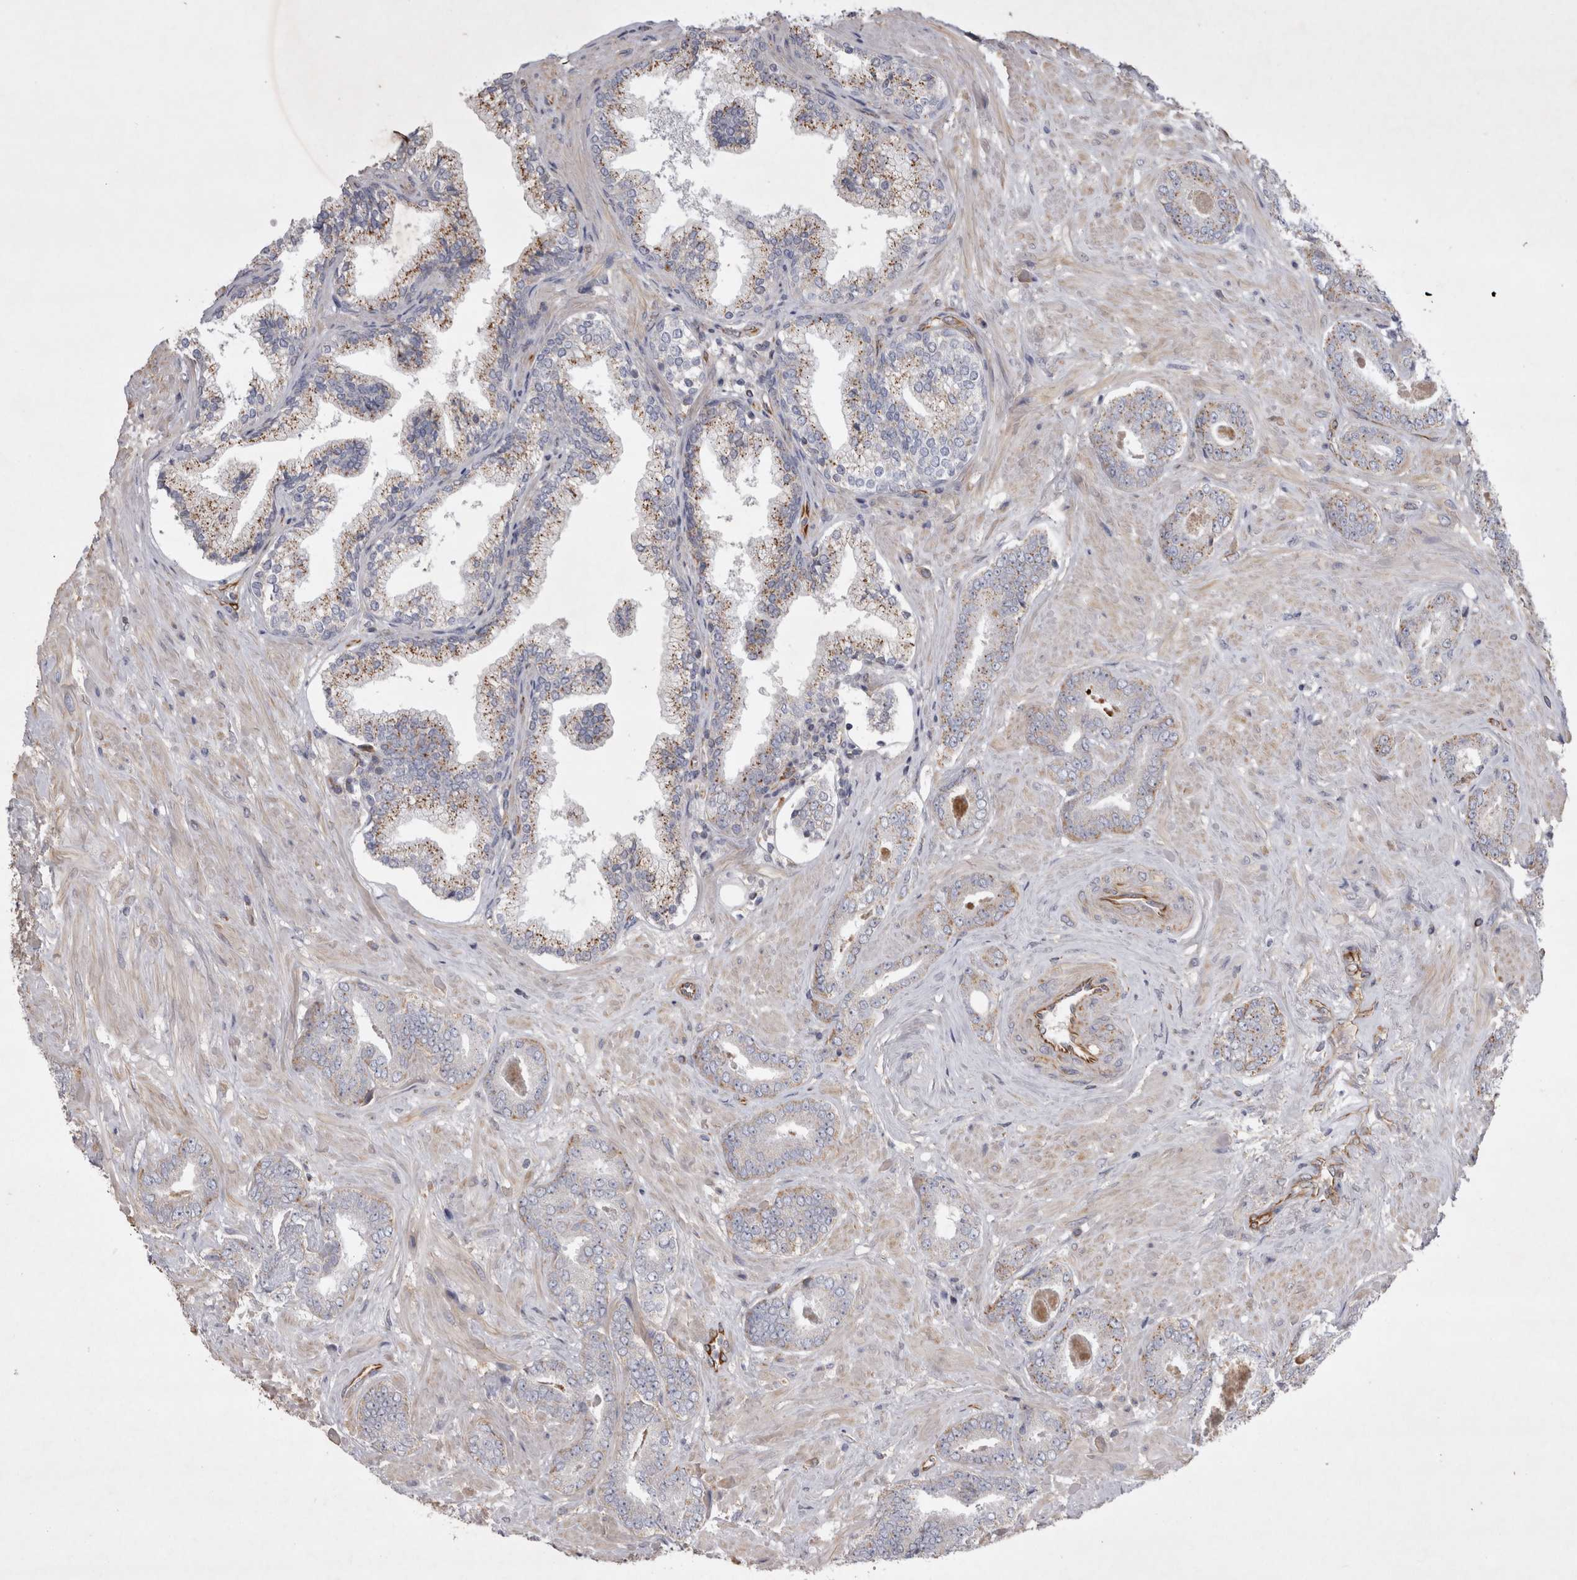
{"staining": {"intensity": "moderate", "quantity": "25%-75%", "location": "cytoplasmic/membranous"}, "tissue": "prostate cancer", "cell_type": "Tumor cells", "image_type": "cancer", "snomed": [{"axis": "morphology", "description": "Adenocarcinoma, Low grade"}, {"axis": "topography", "description": "Prostate"}], "caption": "Protein expression analysis of prostate cancer (adenocarcinoma (low-grade)) demonstrates moderate cytoplasmic/membranous staining in approximately 25%-75% of tumor cells.", "gene": "STRADB", "patient": {"sex": "male", "age": 71}}